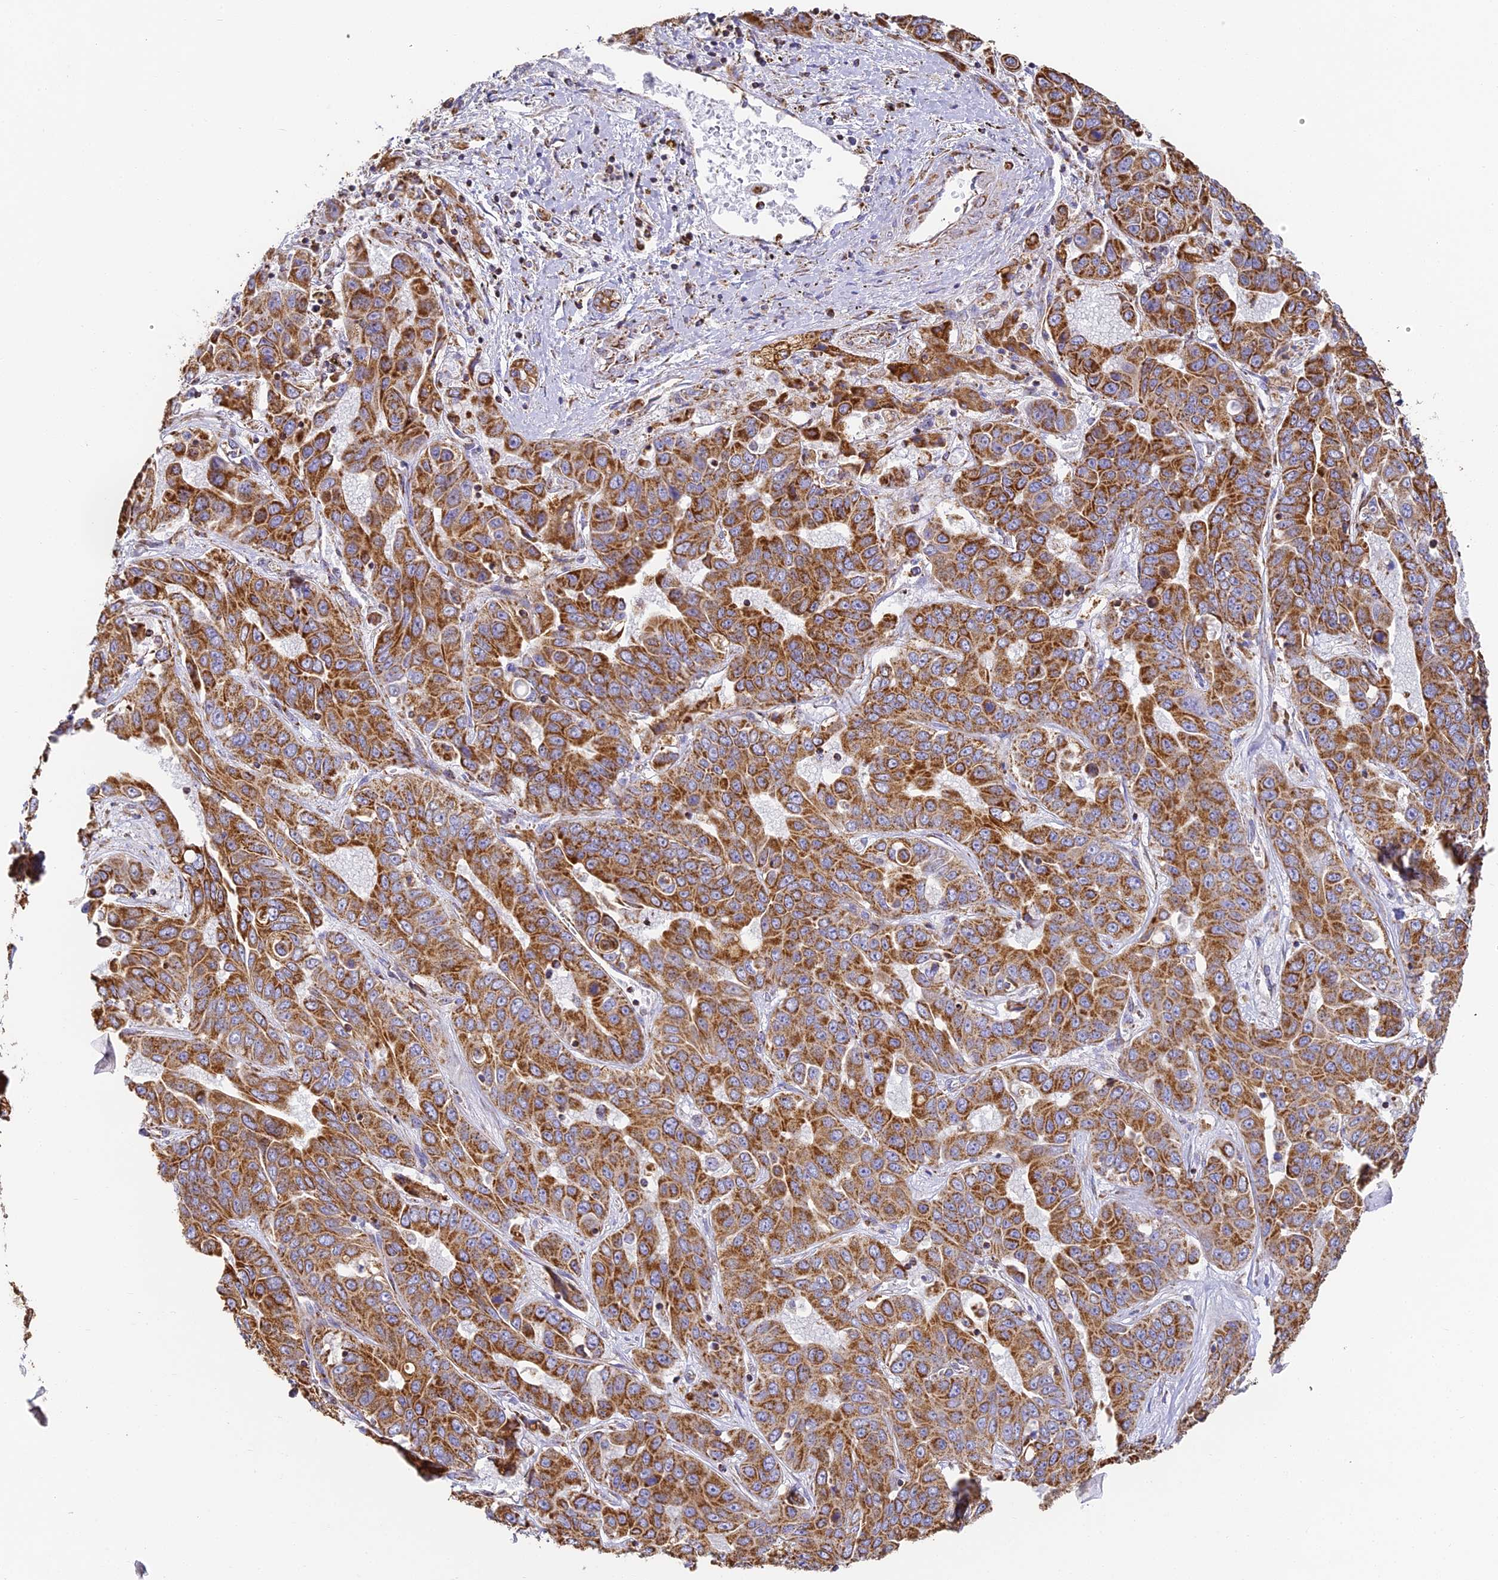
{"staining": {"intensity": "strong", "quantity": ">75%", "location": "cytoplasmic/membranous"}, "tissue": "liver cancer", "cell_type": "Tumor cells", "image_type": "cancer", "snomed": [{"axis": "morphology", "description": "Cholangiocarcinoma"}, {"axis": "topography", "description": "Liver"}], "caption": "There is high levels of strong cytoplasmic/membranous staining in tumor cells of liver cancer, as demonstrated by immunohistochemical staining (brown color).", "gene": "COX6C", "patient": {"sex": "female", "age": 52}}